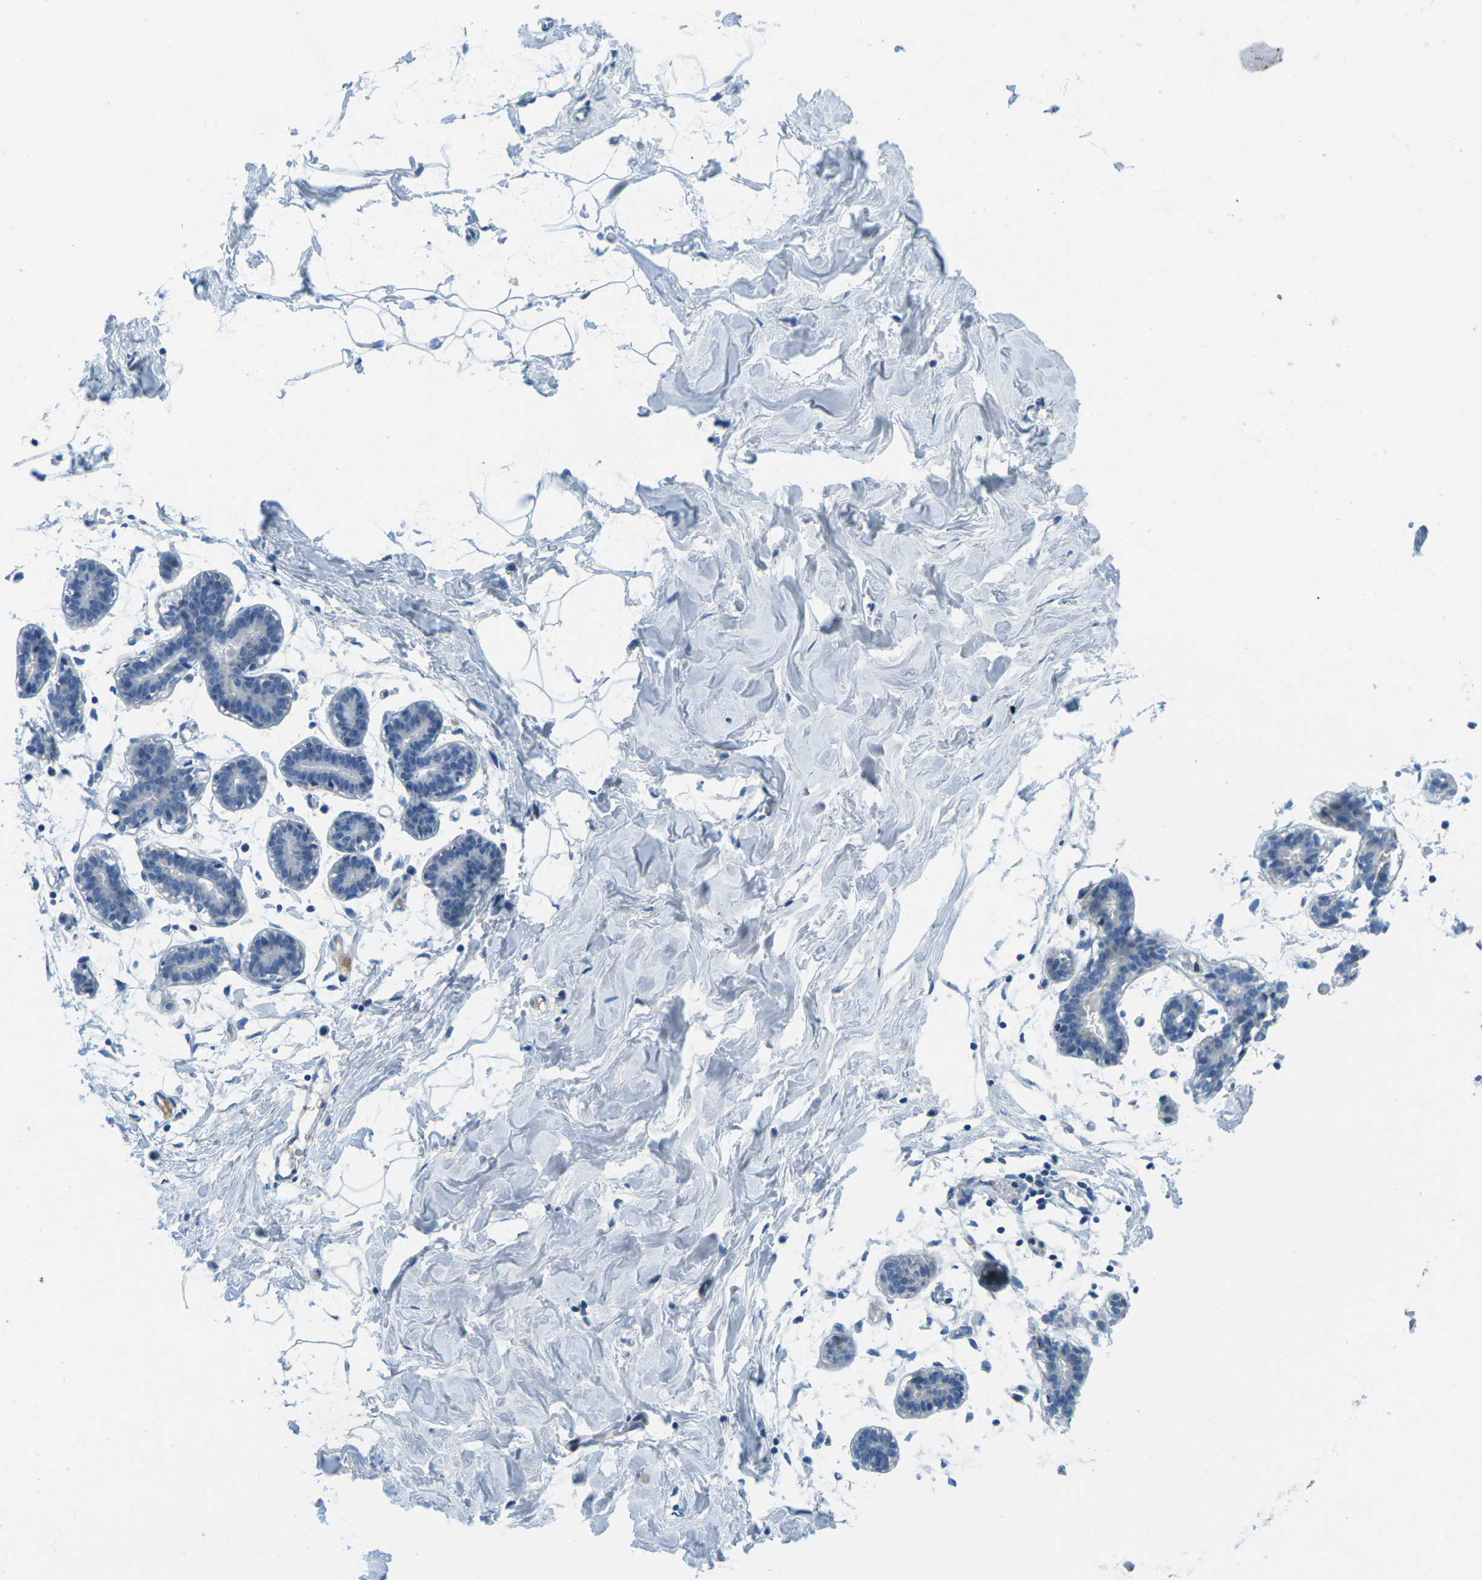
{"staining": {"intensity": "negative", "quantity": "none", "location": "none"}, "tissue": "breast", "cell_type": "Adipocytes", "image_type": "normal", "snomed": [{"axis": "morphology", "description": "Normal tissue, NOS"}, {"axis": "topography", "description": "Breast"}], "caption": "The image reveals no significant staining in adipocytes of breast.", "gene": "CFB", "patient": {"sex": "female", "age": 27}}